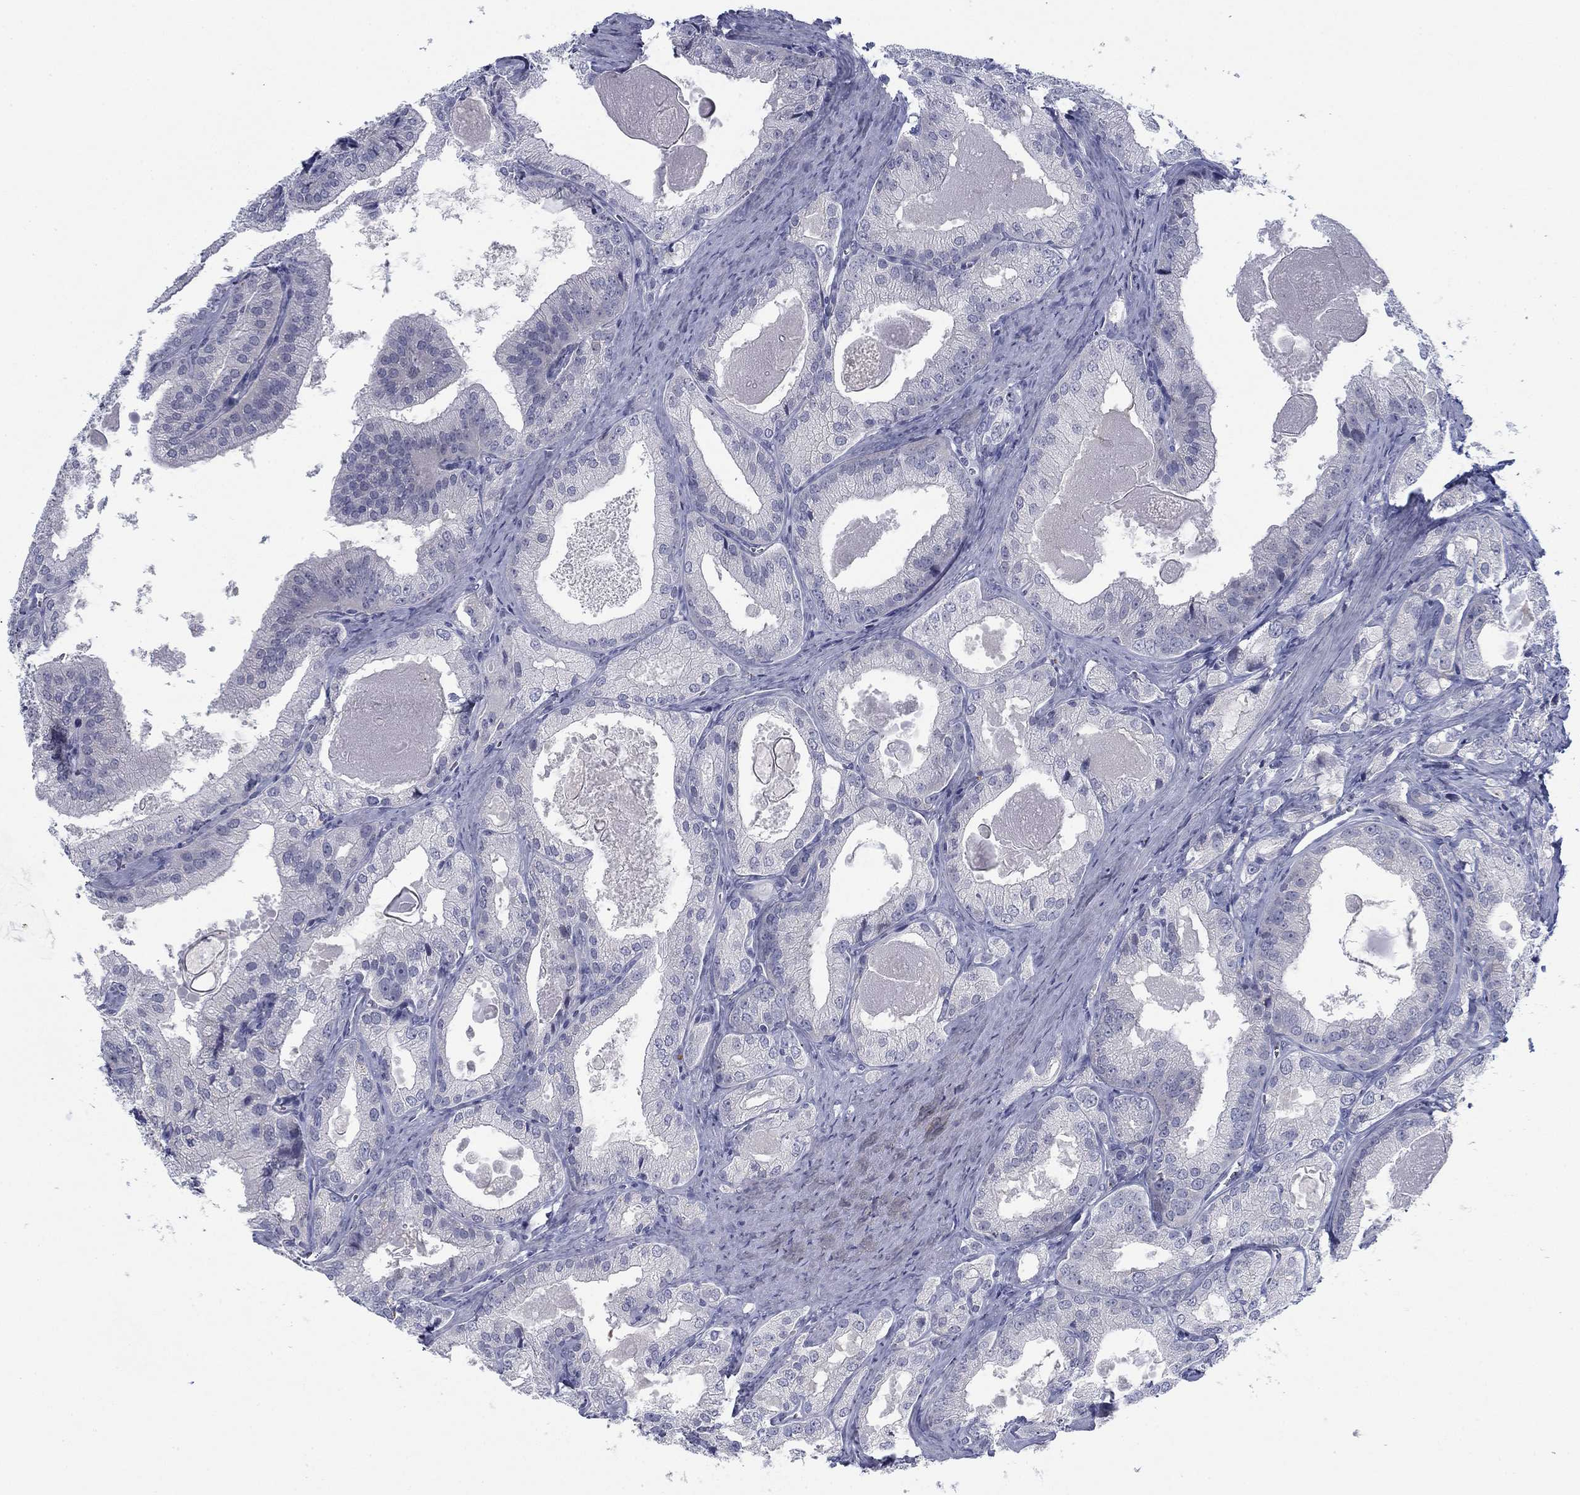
{"staining": {"intensity": "negative", "quantity": "none", "location": "none"}, "tissue": "prostate cancer", "cell_type": "Tumor cells", "image_type": "cancer", "snomed": [{"axis": "morphology", "description": "Adenocarcinoma, NOS"}, {"axis": "morphology", "description": "Adenocarcinoma, High grade"}, {"axis": "topography", "description": "Prostate"}], "caption": "Prostate cancer (adenocarcinoma) stained for a protein using IHC displays no staining tumor cells.", "gene": "DNAL1", "patient": {"sex": "male", "age": 70}}